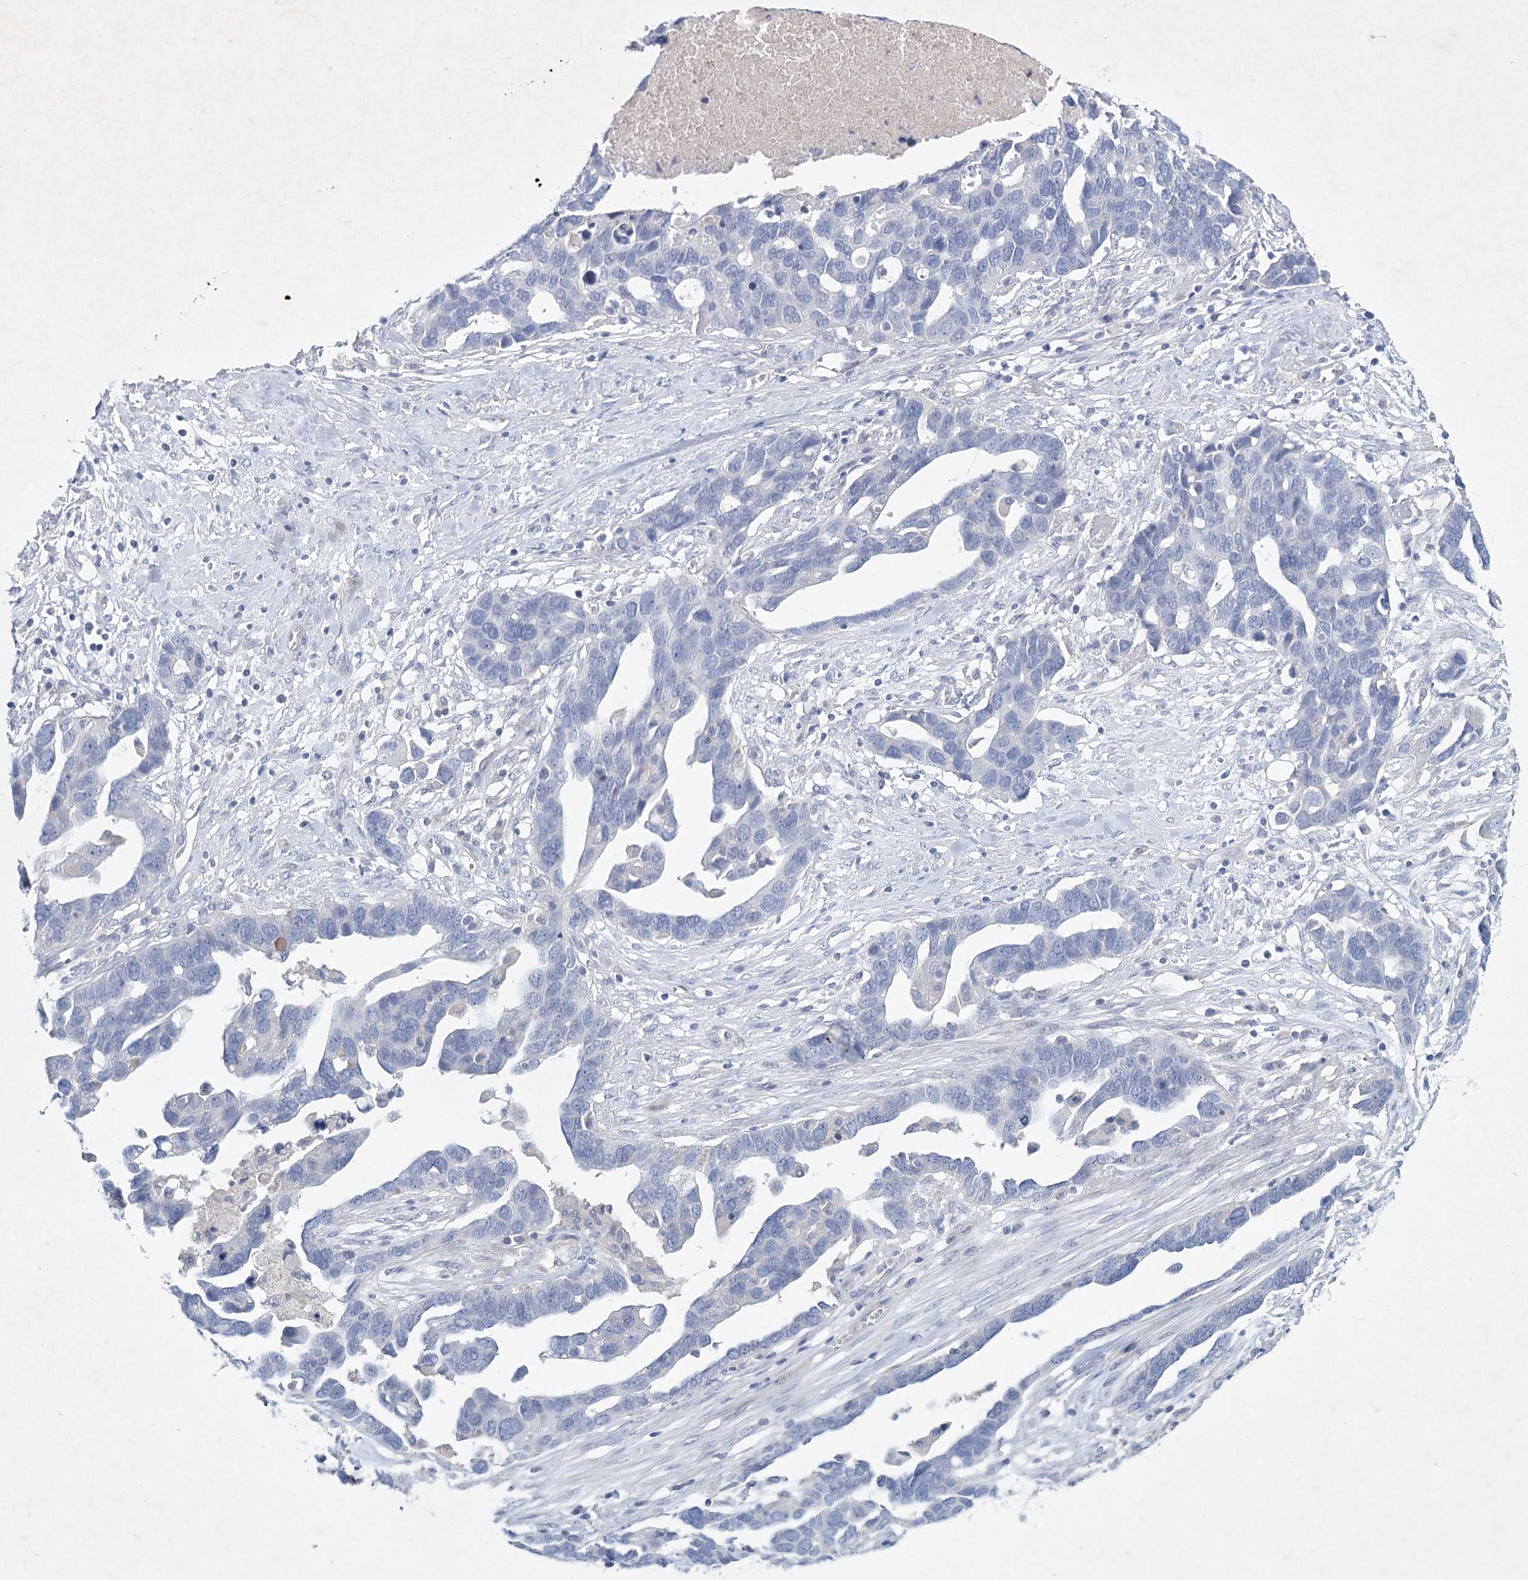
{"staining": {"intensity": "negative", "quantity": "none", "location": "none"}, "tissue": "ovarian cancer", "cell_type": "Tumor cells", "image_type": "cancer", "snomed": [{"axis": "morphology", "description": "Cystadenocarcinoma, serous, NOS"}, {"axis": "topography", "description": "Ovary"}], "caption": "High magnification brightfield microscopy of ovarian cancer stained with DAB (brown) and counterstained with hematoxylin (blue): tumor cells show no significant positivity.", "gene": "MAP3K13", "patient": {"sex": "female", "age": 54}}